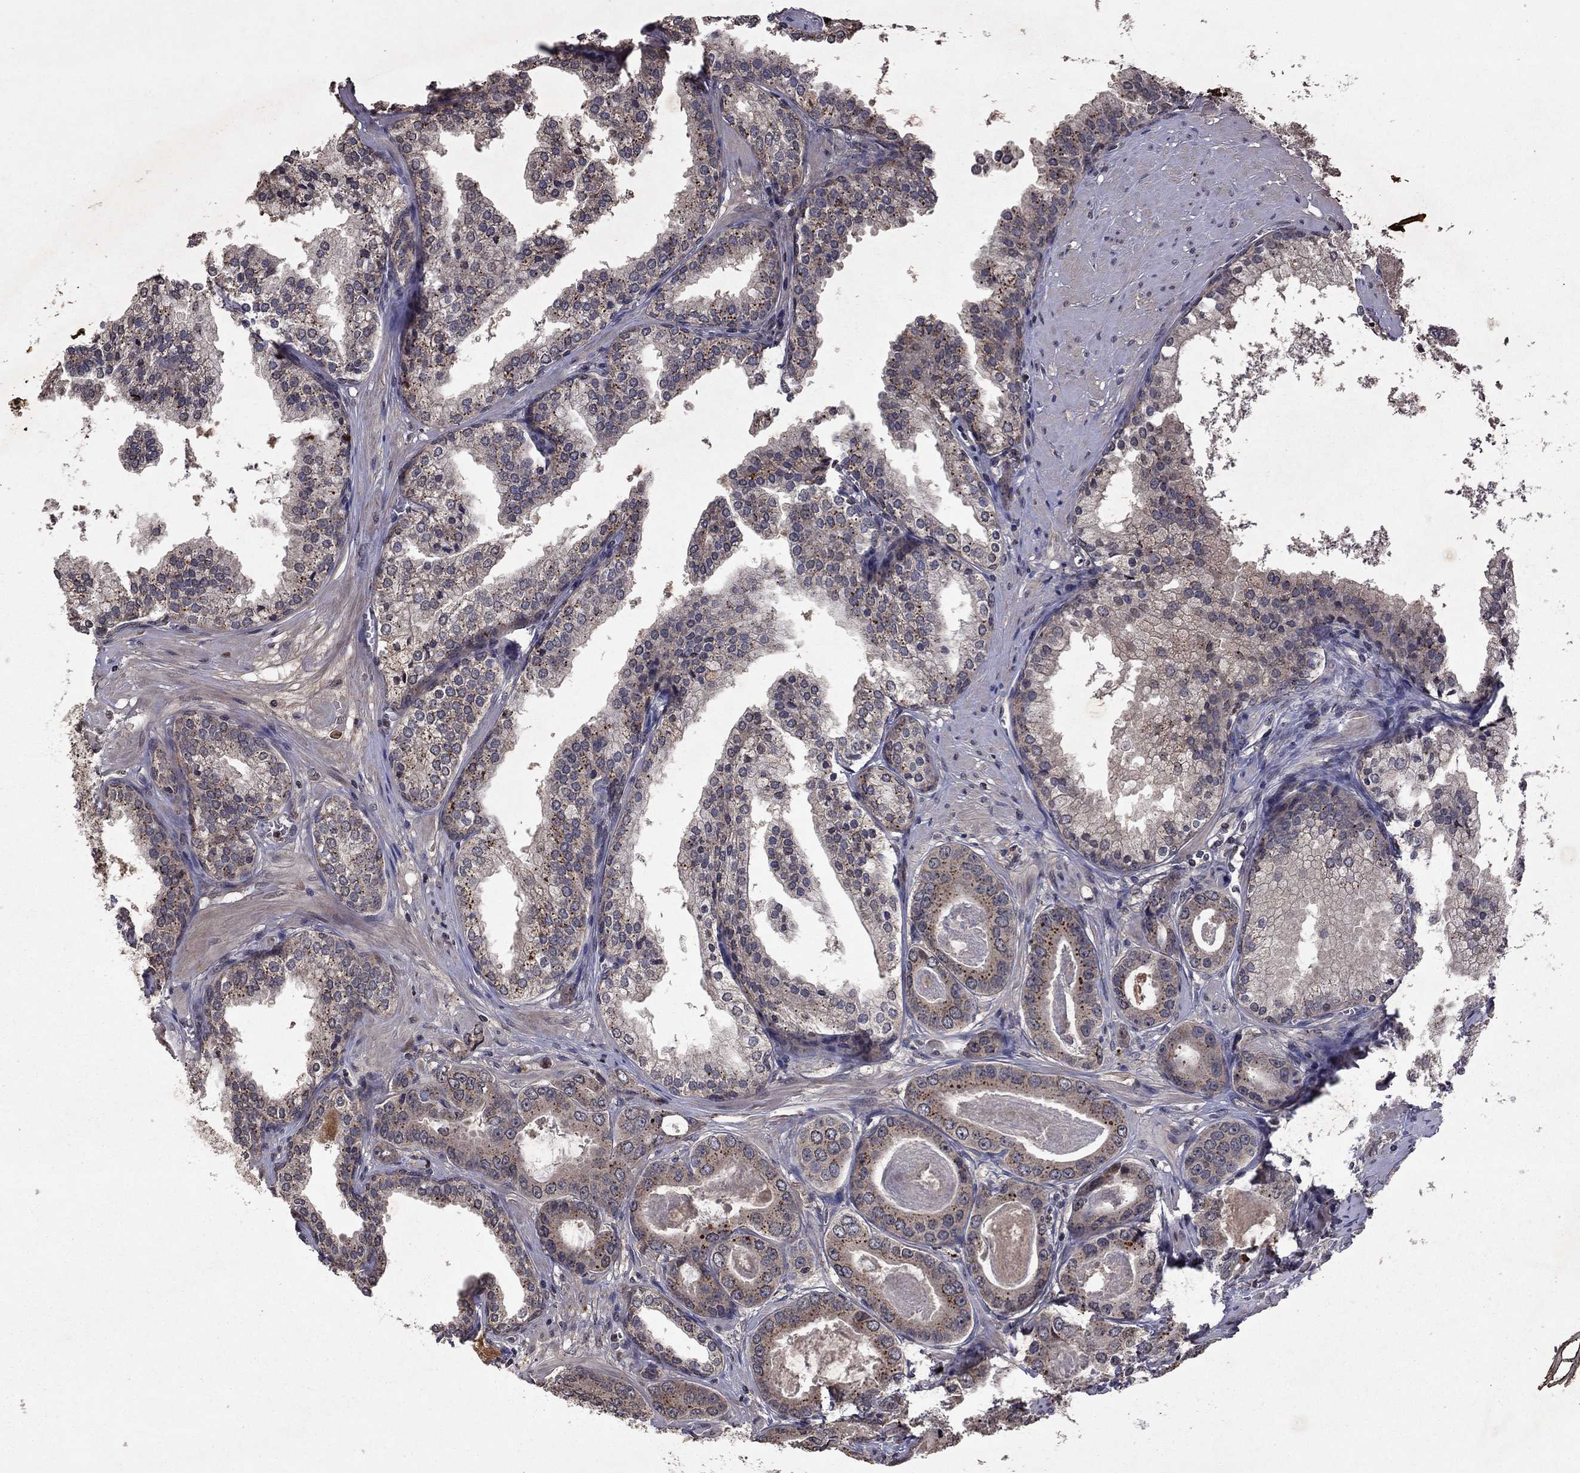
{"staining": {"intensity": "moderate", "quantity": "25%-75%", "location": "cytoplasmic/membranous"}, "tissue": "prostate cancer", "cell_type": "Tumor cells", "image_type": "cancer", "snomed": [{"axis": "morphology", "description": "Adenocarcinoma, NOS"}, {"axis": "topography", "description": "Prostate"}], "caption": "Prostate adenocarcinoma stained with IHC shows moderate cytoplasmic/membranous positivity in about 25%-75% of tumor cells.", "gene": "NLGN1", "patient": {"sex": "male", "age": 61}}